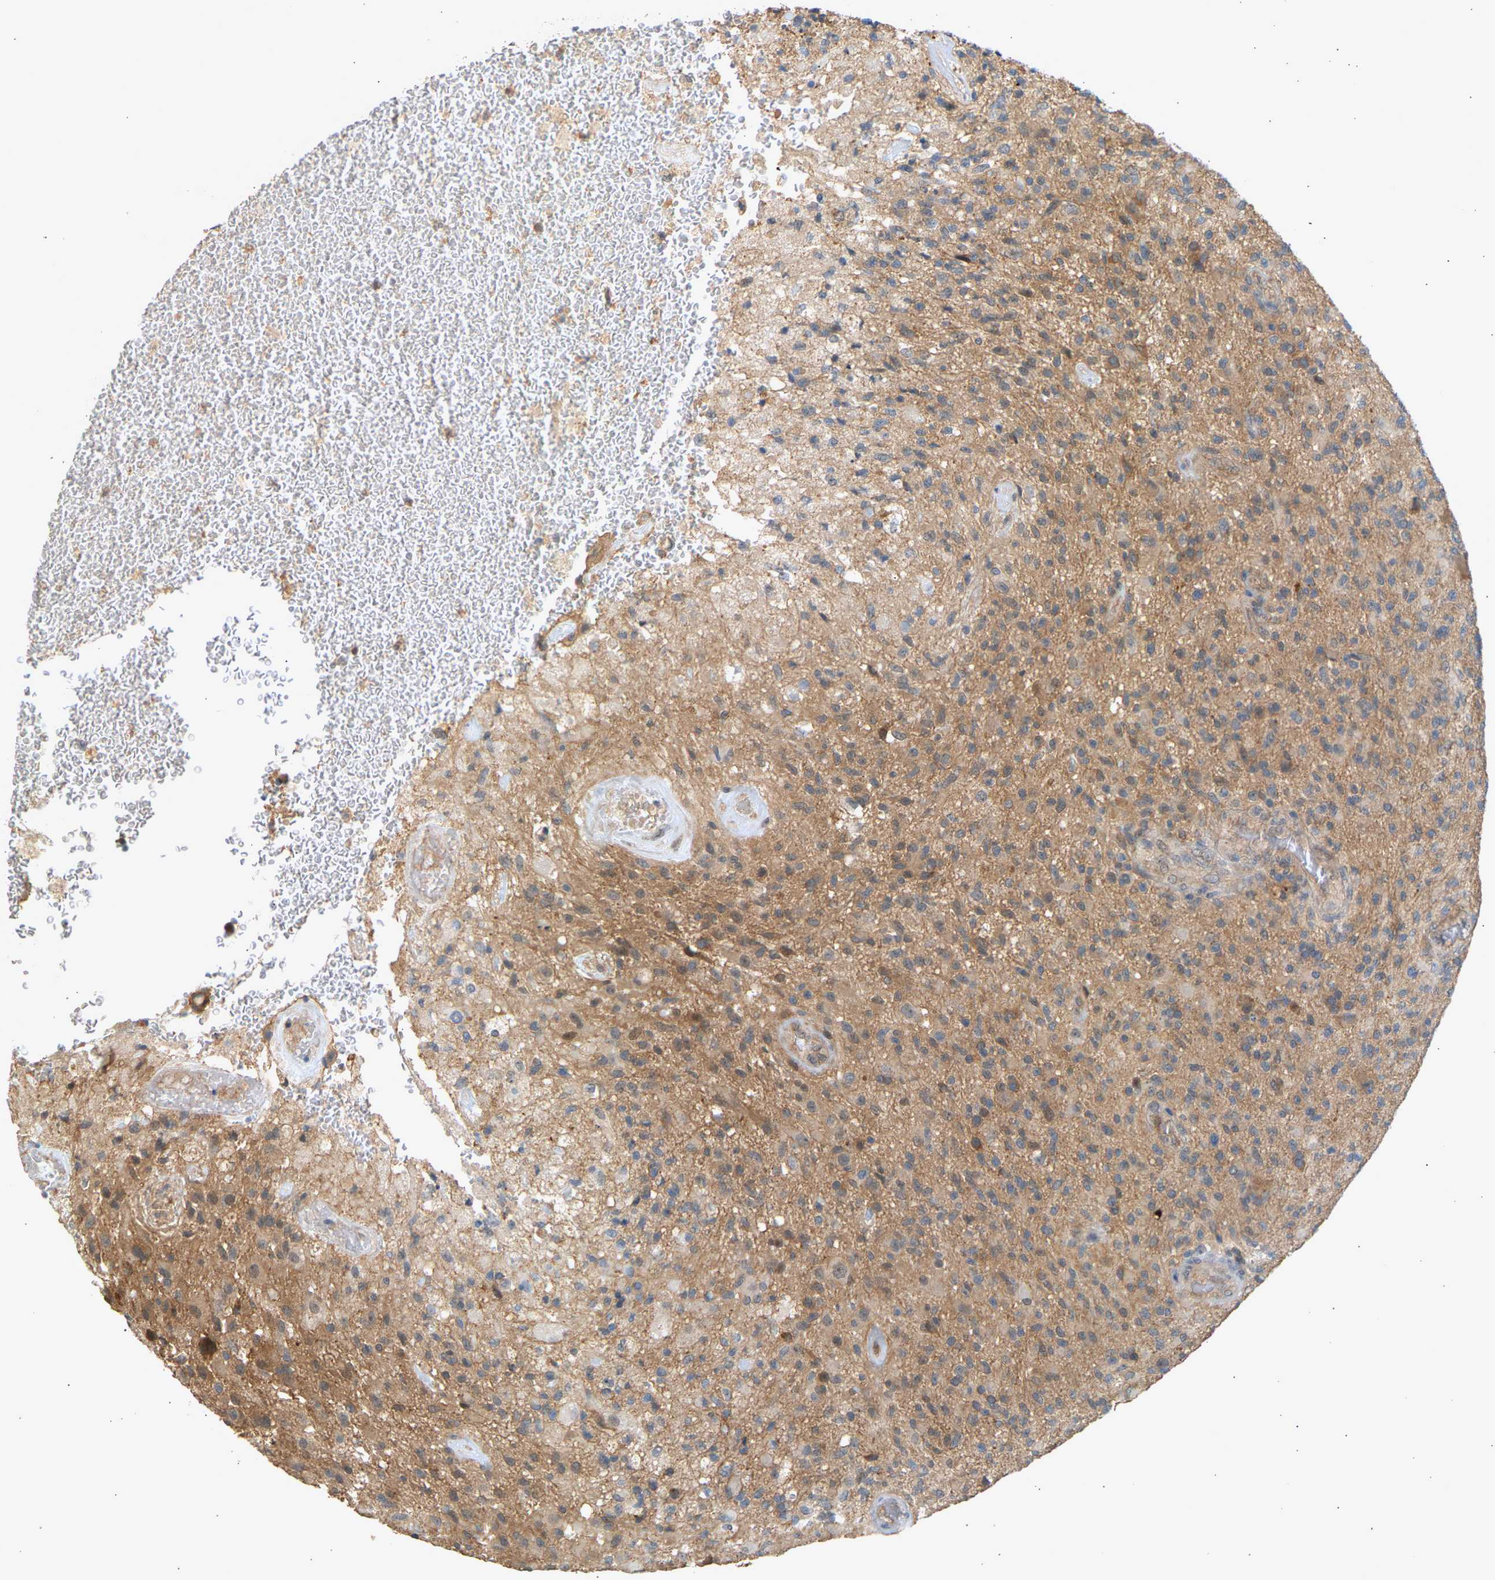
{"staining": {"intensity": "moderate", "quantity": "25%-75%", "location": "cytoplasmic/membranous"}, "tissue": "glioma", "cell_type": "Tumor cells", "image_type": "cancer", "snomed": [{"axis": "morphology", "description": "Glioma, malignant, High grade"}, {"axis": "topography", "description": "Brain"}], "caption": "Immunohistochemistry of glioma demonstrates medium levels of moderate cytoplasmic/membranous positivity in about 25%-75% of tumor cells.", "gene": "RGL1", "patient": {"sex": "male", "age": 71}}